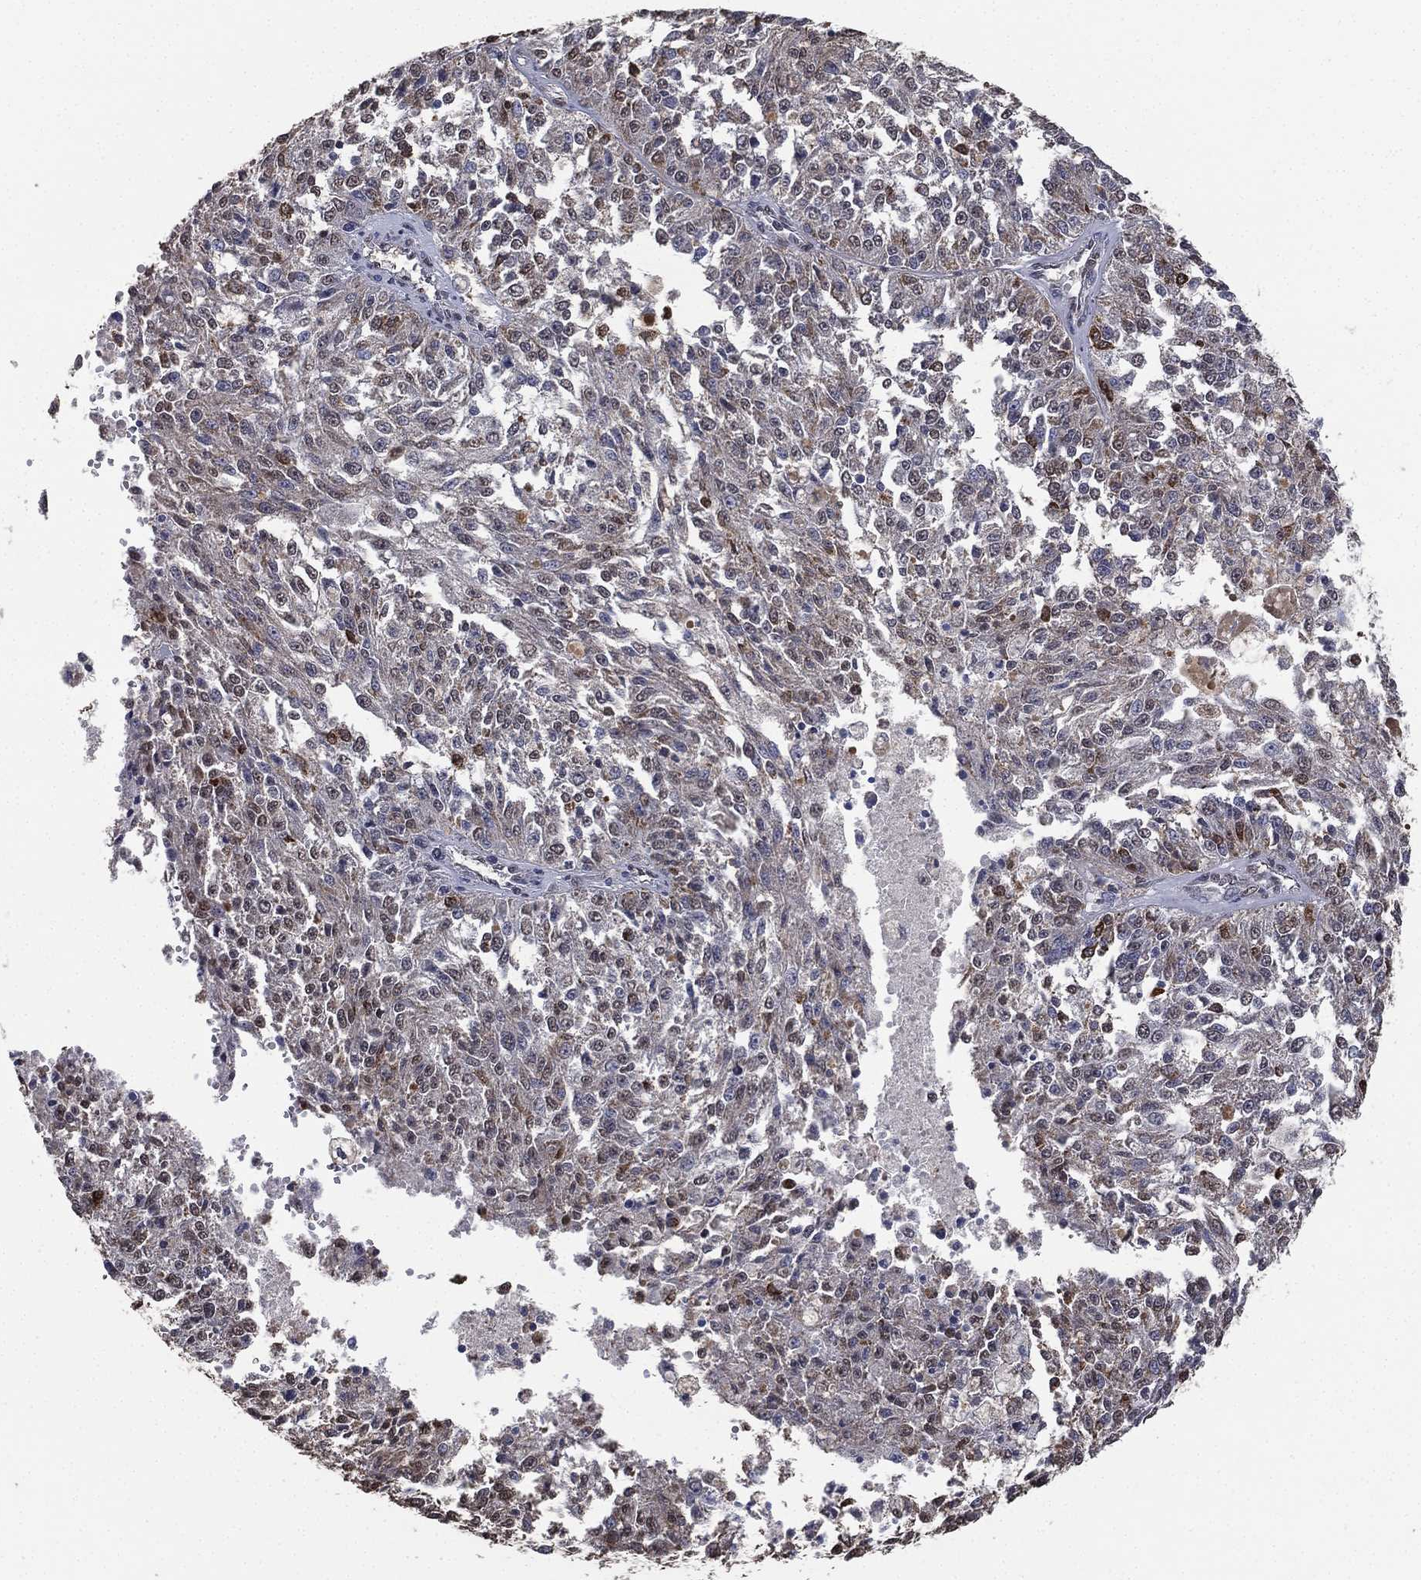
{"staining": {"intensity": "negative", "quantity": "none", "location": "none"}, "tissue": "melanoma", "cell_type": "Tumor cells", "image_type": "cancer", "snomed": [{"axis": "morphology", "description": "Malignant melanoma, Metastatic site"}, {"axis": "topography", "description": "Lymph node"}], "caption": "This histopathology image is of melanoma stained with immunohistochemistry (IHC) to label a protein in brown with the nuclei are counter-stained blue. There is no staining in tumor cells. Nuclei are stained in blue.", "gene": "ALDH7A1", "patient": {"sex": "female", "age": 64}}